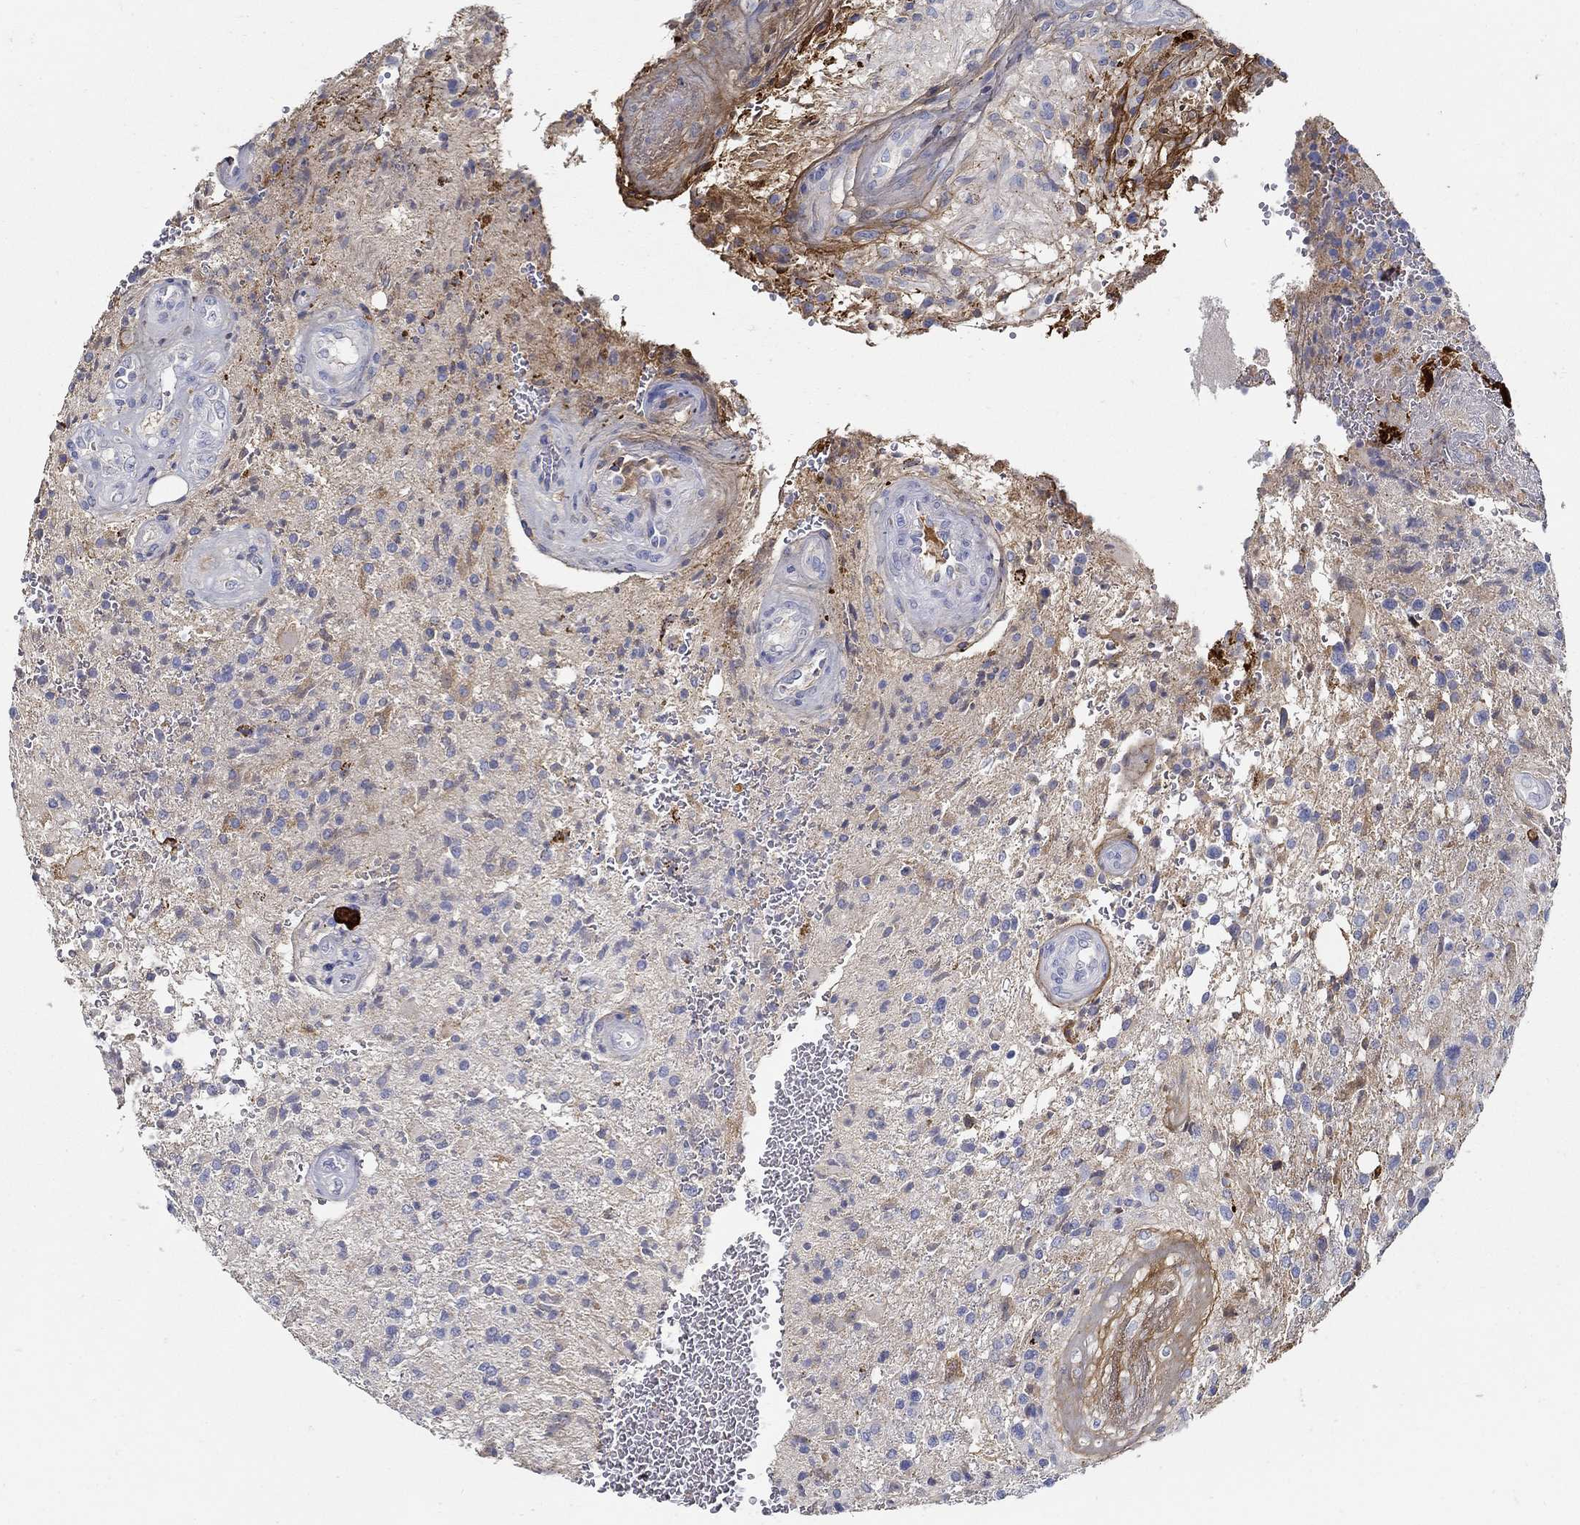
{"staining": {"intensity": "negative", "quantity": "none", "location": "none"}, "tissue": "glioma", "cell_type": "Tumor cells", "image_type": "cancer", "snomed": [{"axis": "morphology", "description": "Glioma, malignant, High grade"}, {"axis": "topography", "description": "Brain"}], "caption": "High power microscopy image of an immunohistochemistry (IHC) image of malignant glioma (high-grade), revealing no significant positivity in tumor cells.", "gene": "TGFBI", "patient": {"sex": "male", "age": 56}}